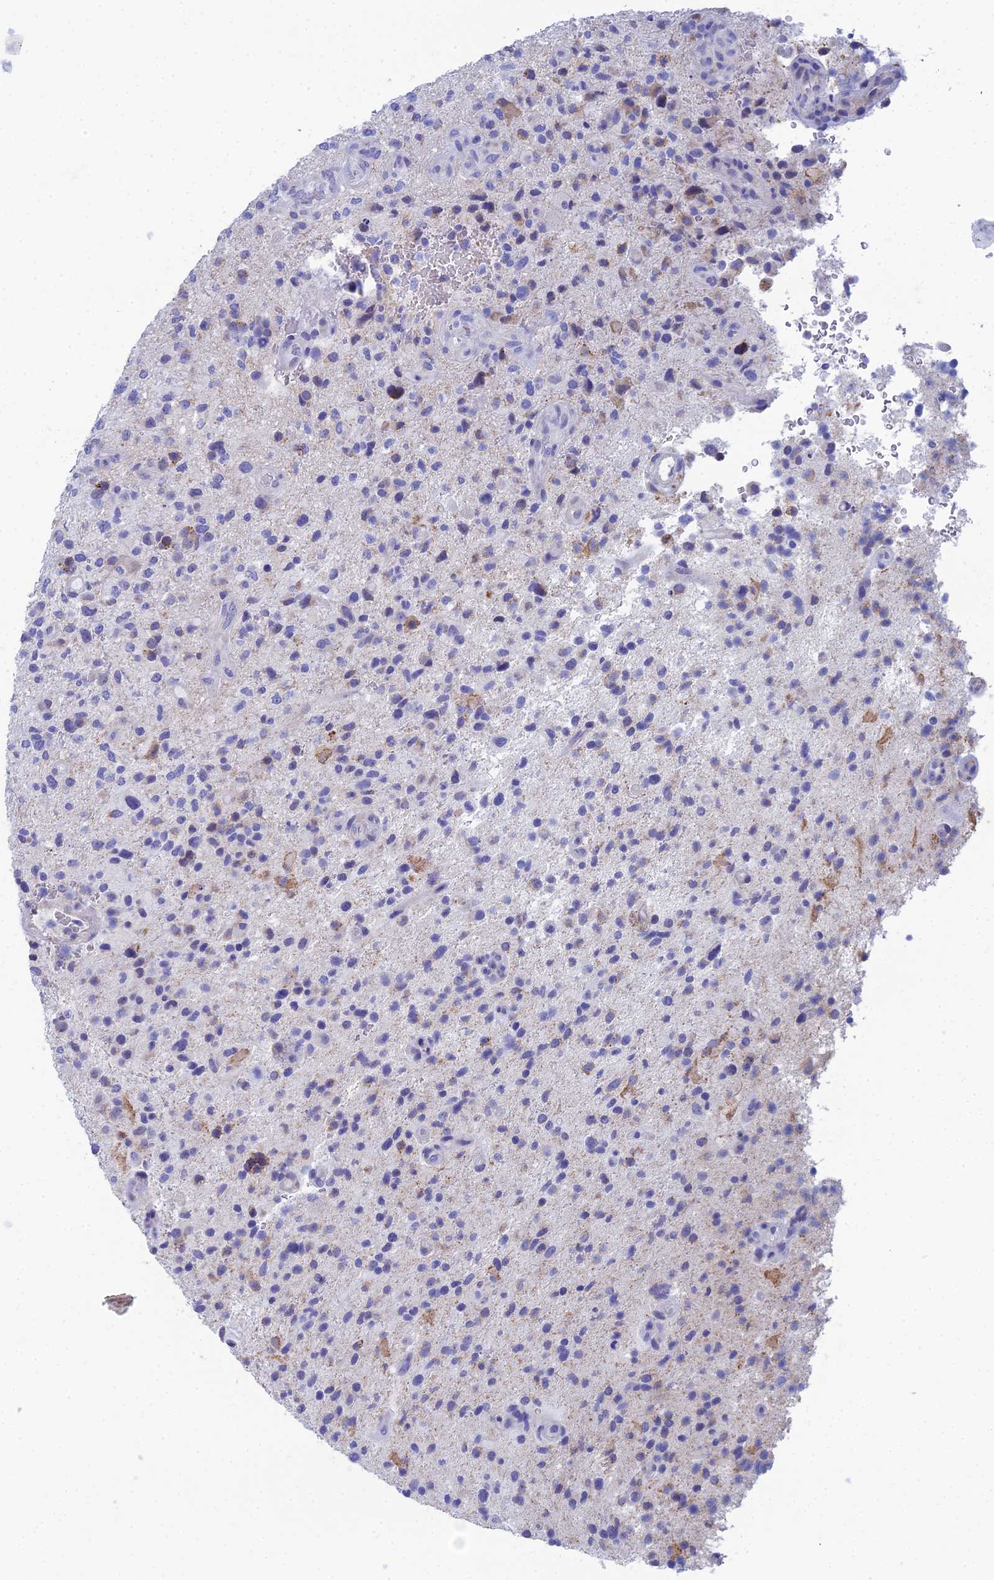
{"staining": {"intensity": "negative", "quantity": "none", "location": "none"}, "tissue": "glioma", "cell_type": "Tumor cells", "image_type": "cancer", "snomed": [{"axis": "morphology", "description": "Glioma, malignant, High grade"}, {"axis": "topography", "description": "Brain"}], "caption": "There is no significant positivity in tumor cells of glioma.", "gene": "CFAP210", "patient": {"sex": "male", "age": 47}}